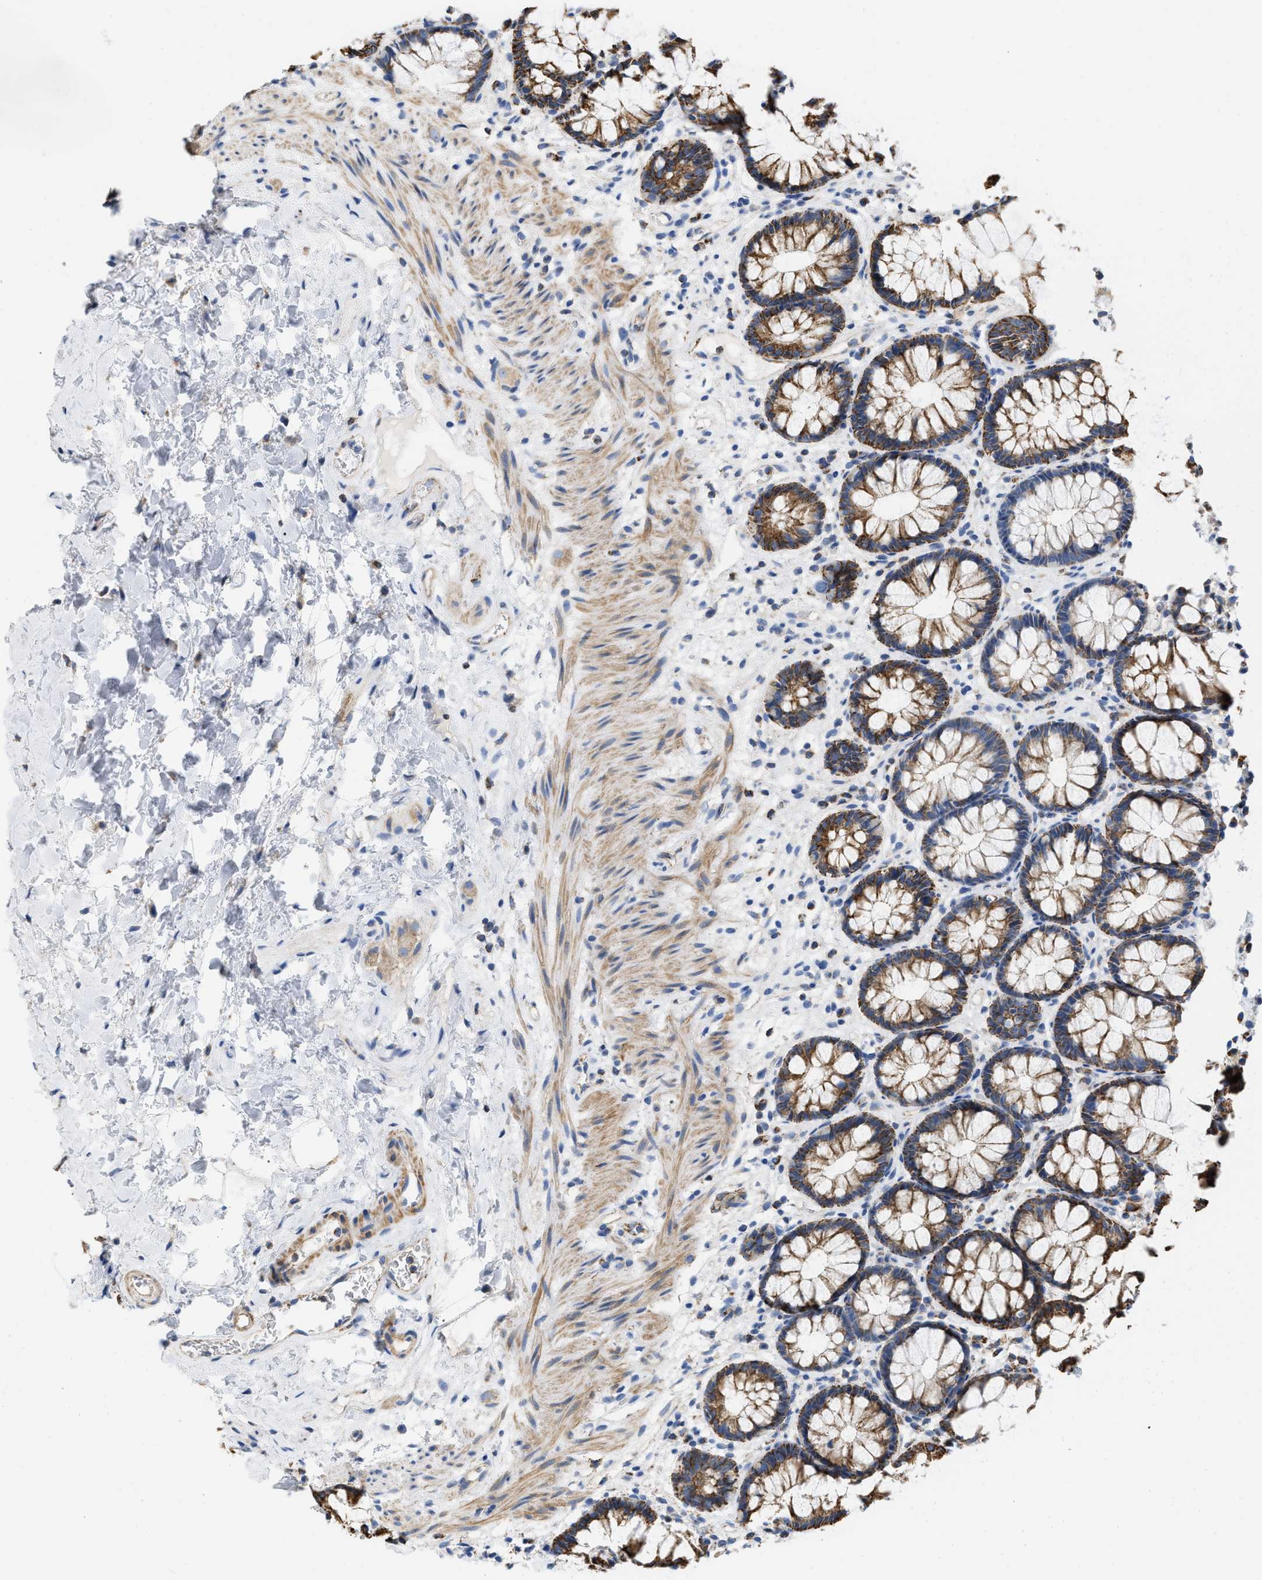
{"staining": {"intensity": "strong", "quantity": ">75%", "location": "cytoplasmic/membranous"}, "tissue": "rectum", "cell_type": "Glandular cells", "image_type": "normal", "snomed": [{"axis": "morphology", "description": "Normal tissue, NOS"}, {"axis": "topography", "description": "Rectum"}], "caption": "Protein staining demonstrates strong cytoplasmic/membranous positivity in approximately >75% of glandular cells in unremarkable rectum.", "gene": "GRB10", "patient": {"sex": "male", "age": 64}}